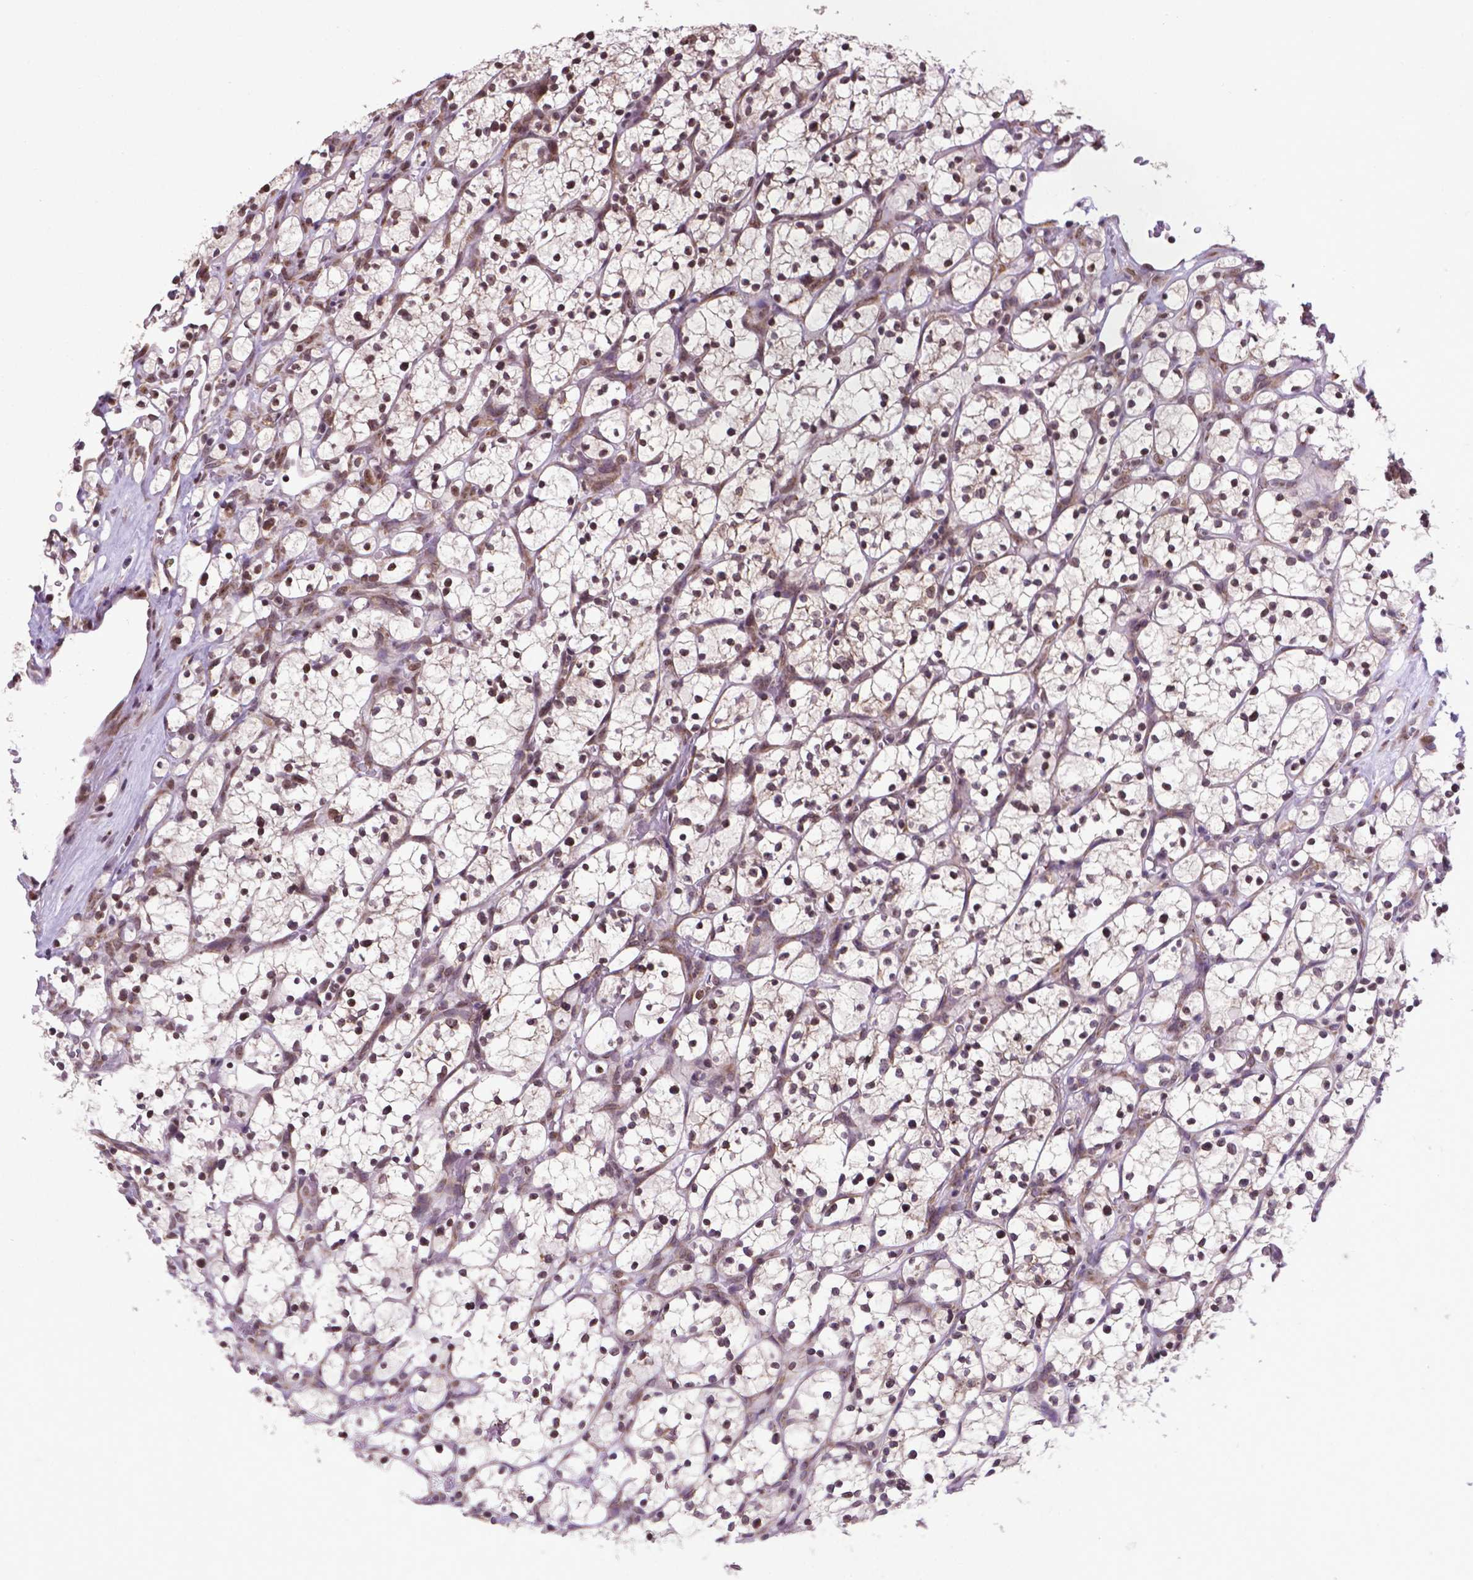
{"staining": {"intensity": "moderate", "quantity": "<25%", "location": "nuclear"}, "tissue": "renal cancer", "cell_type": "Tumor cells", "image_type": "cancer", "snomed": [{"axis": "morphology", "description": "Adenocarcinoma, NOS"}, {"axis": "topography", "description": "Kidney"}], "caption": "Protein expression by immunohistochemistry (IHC) displays moderate nuclear positivity in approximately <25% of tumor cells in renal cancer (adenocarcinoma).", "gene": "WDR83OS", "patient": {"sex": "female", "age": 64}}